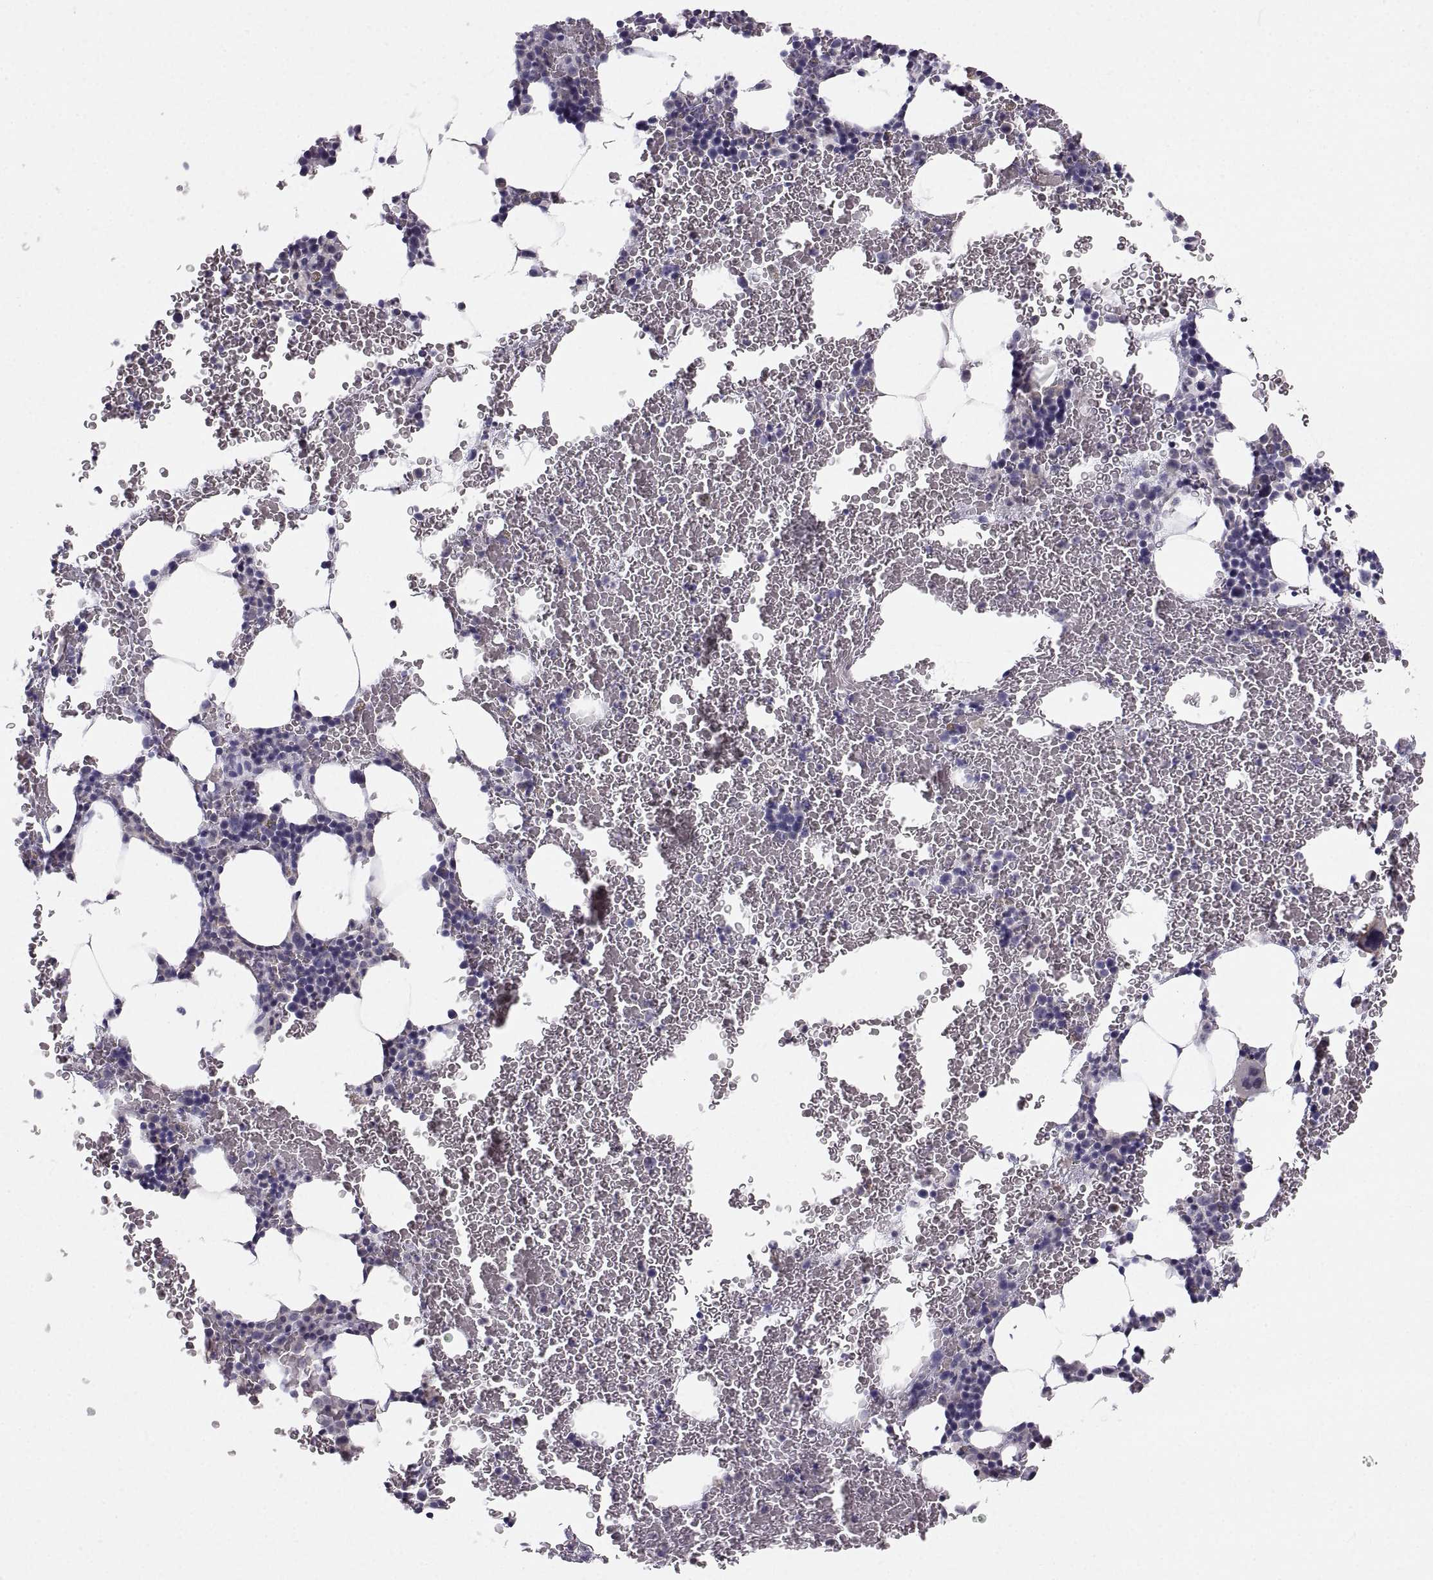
{"staining": {"intensity": "negative", "quantity": "none", "location": "none"}, "tissue": "bone marrow", "cell_type": "Hematopoietic cells", "image_type": "normal", "snomed": [{"axis": "morphology", "description": "Normal tissue, NOS"}, {"axis": "topography", "description": "Bone marrow"}], "caption": "Human bone marrow stained for a protein using immunohistochemistry (IHC) reveals no expression in hematopoietic cells.", "gene": "ZNF185", "patient": {"sex": "male", "age": 64}}